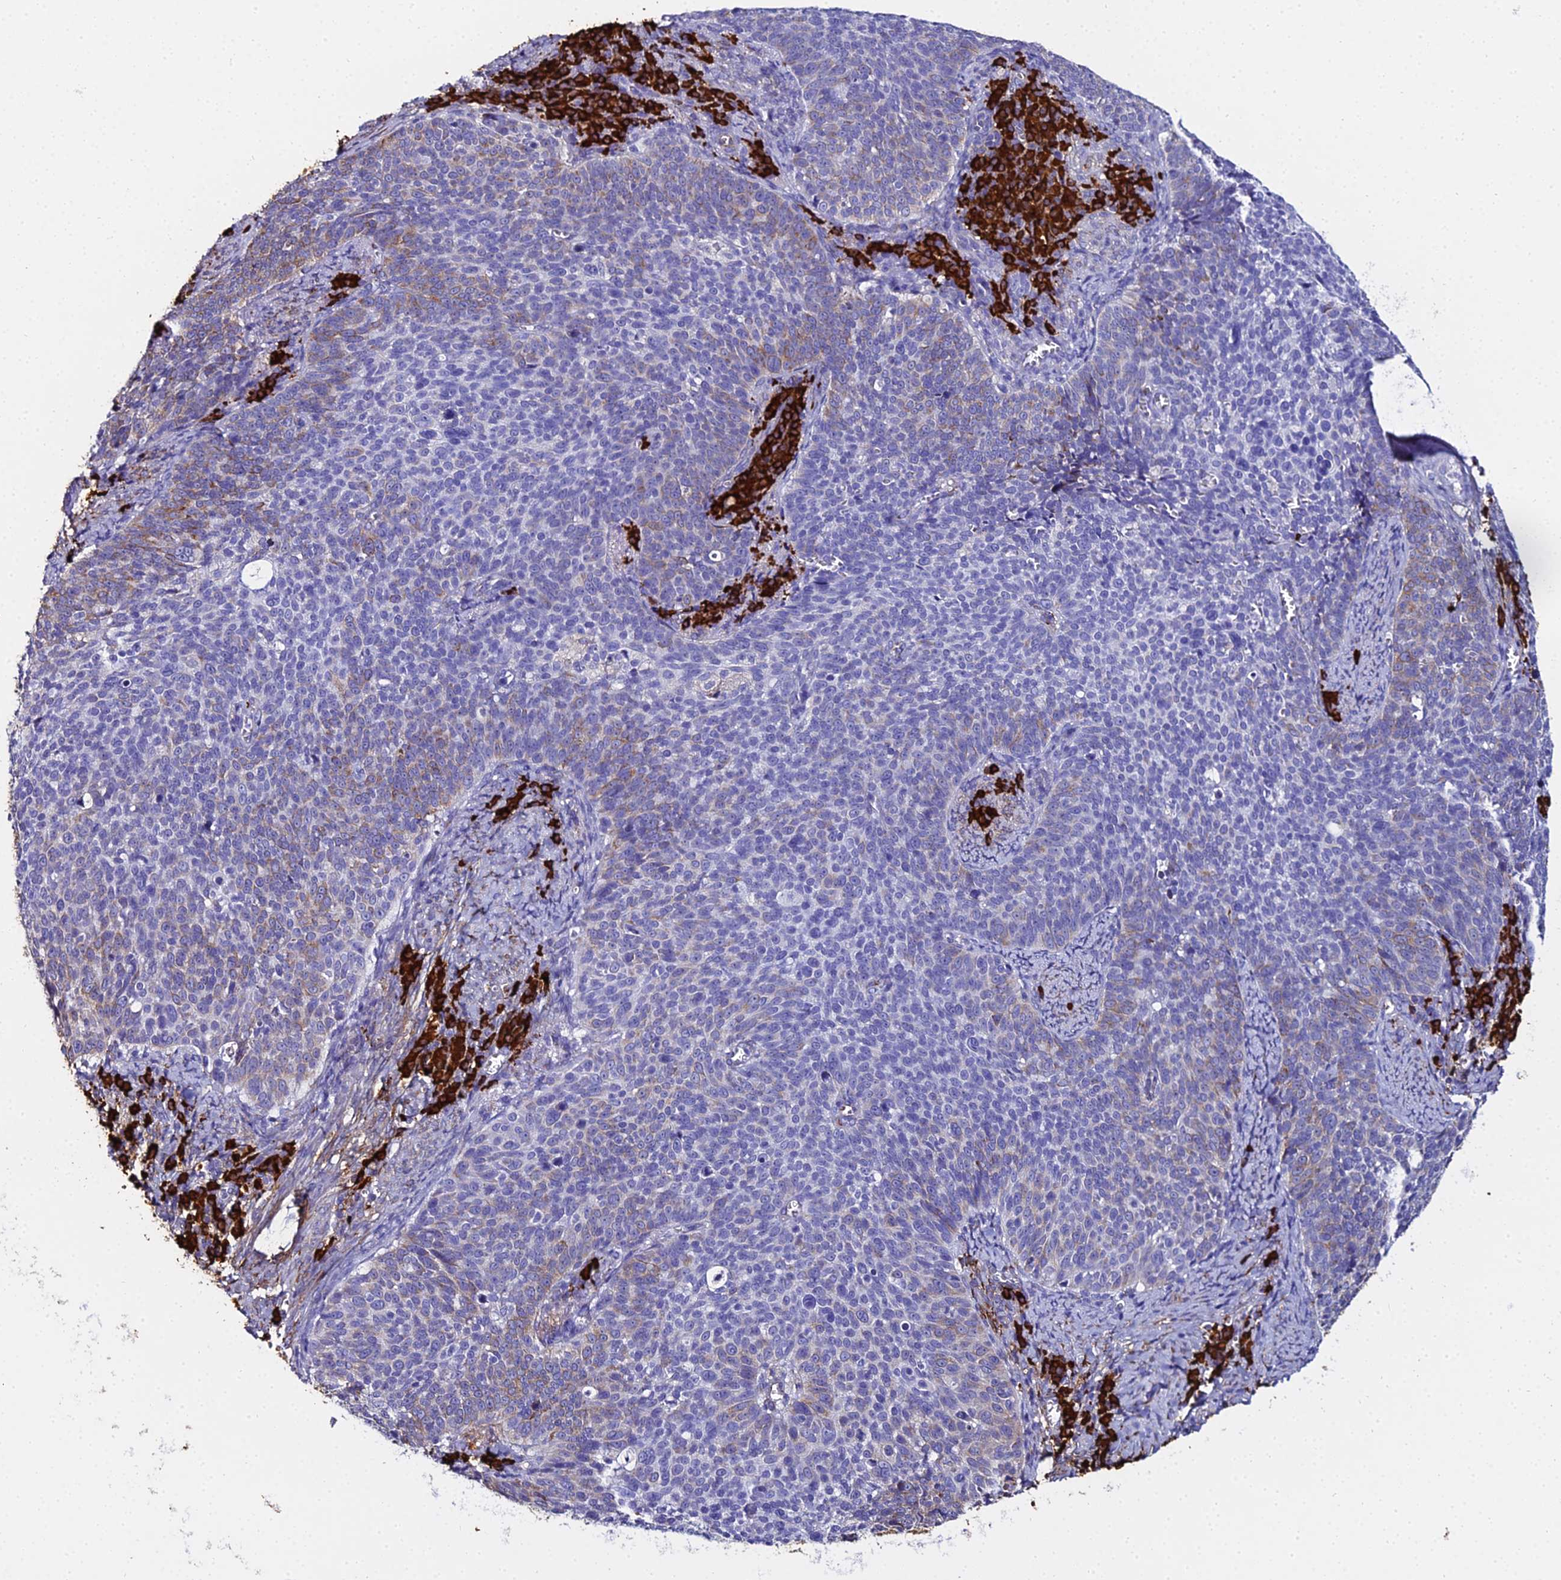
{"staining": {"intensity": "moderate", "quantity": "<25%", "location": "cytoplasmic/membranous"}, "tissue": "cervical cancer", "cell_type": "Tumor cells", "image_type": "cancer", "snomed": [{"axis": "morphology", "description": "Normal tissue, NOS"}, {"axis": "morphology", "description": "Squamous cell carcinoma, NOS"}, {"axis": "topography", "description": "Cervix"}], "caption": "Immunohistochemistry histopathology image of neoplastic tissue: cervical squamous cell carcinoma stained using immunohistochemistry displays low levels of moderate protein expression localized specifically in the cytoplasmic/membranous of tumor cells, appearing as a cytoplasmic/membranous brown color.", "gene": "TXNDC5", "patient": {"sex": "female", "age": 39}}